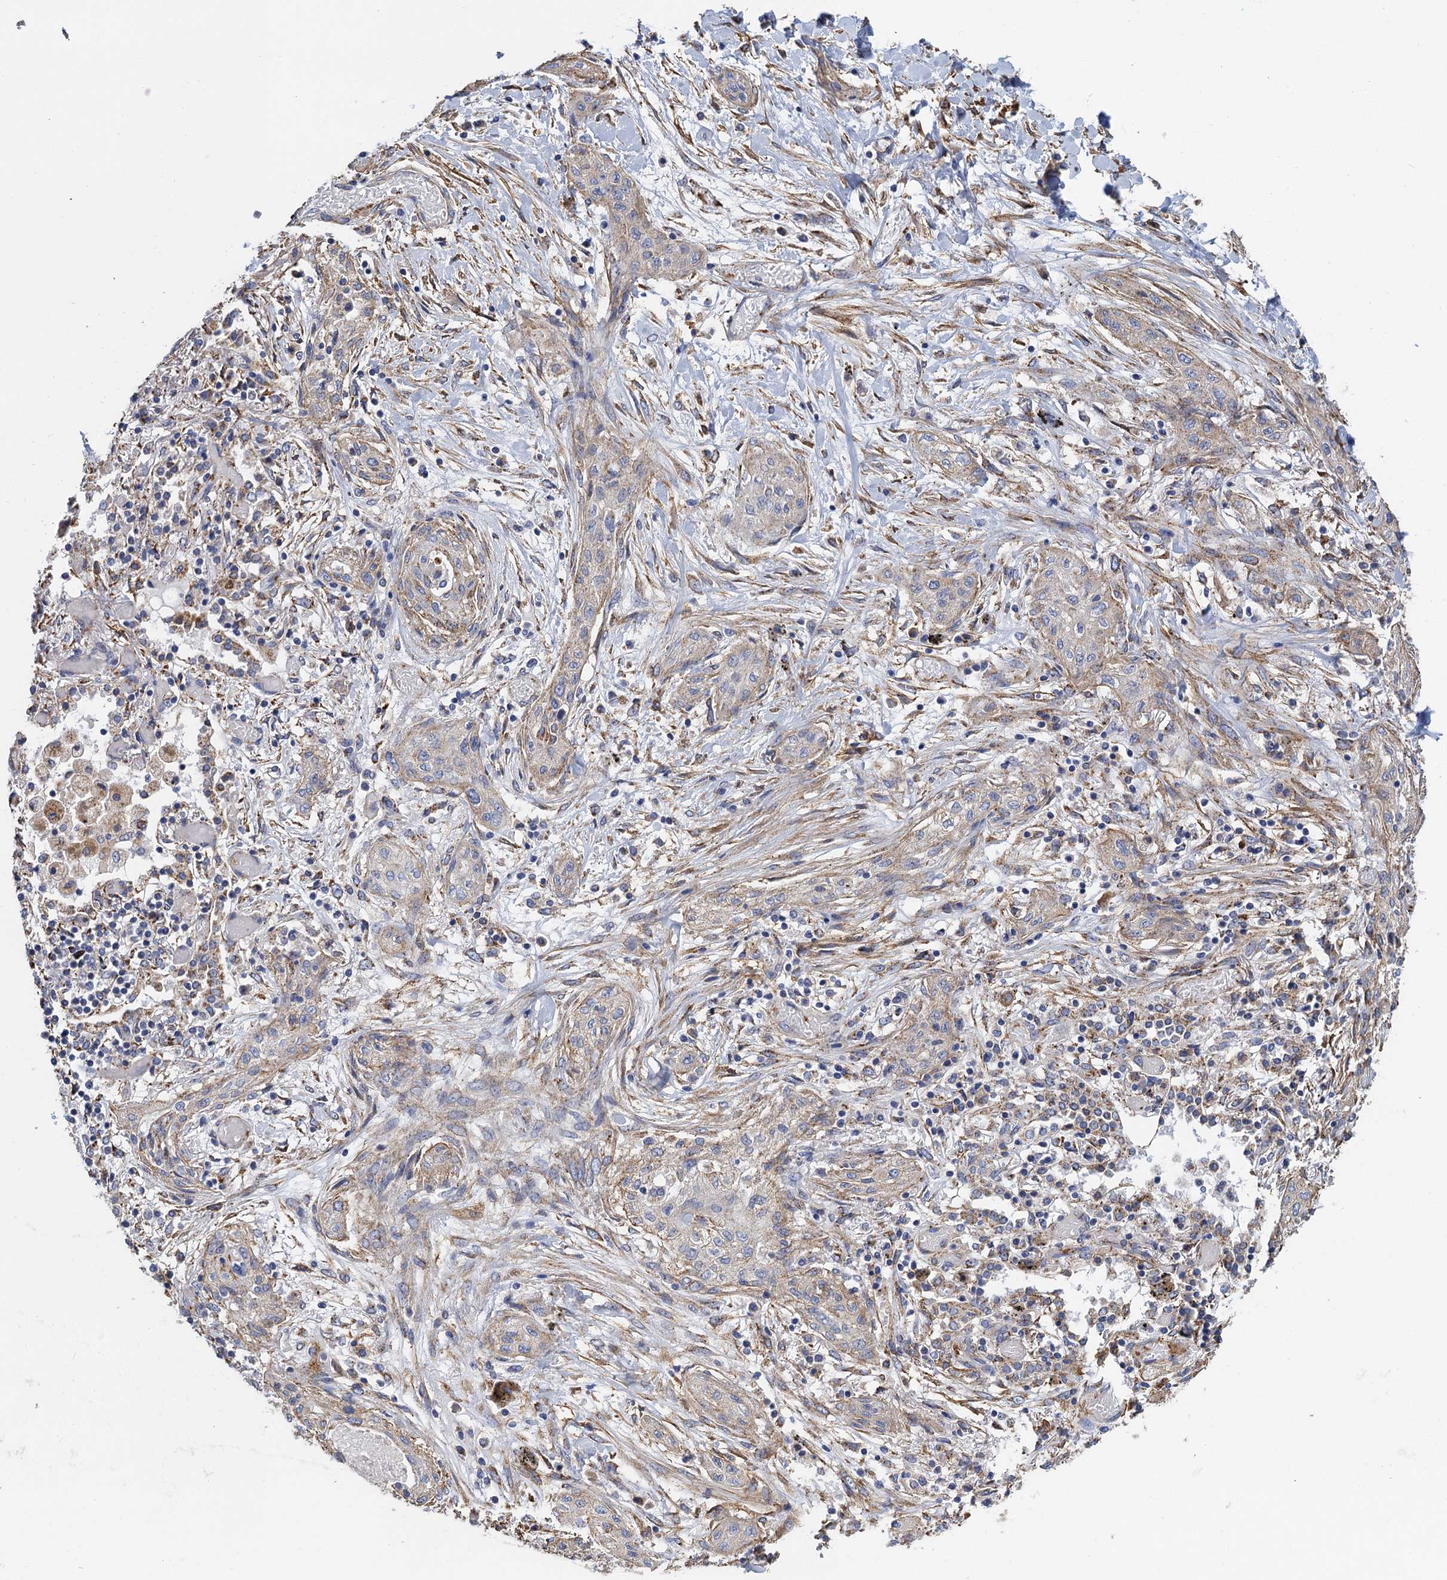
{"staining": {"intensity": "weak", "quantity": "<25%", "location": "cytoplasmic/membranous"}, "tissue": "lung cancer", "cell_type": "Tumor cells", "image_type": "cancer", "snomed": [{"axis": "morphology", "description": "Squamous cell carcinoma, NOS"}, {"axis": "topography", "description": "Lung"}], "caption": "Protein analysis of lung cancer (squamous cell carcinoma) displays no significant expression in tumor cells.", "gene": "GCSH", "patient": {"sex": "female", "age": 47}}